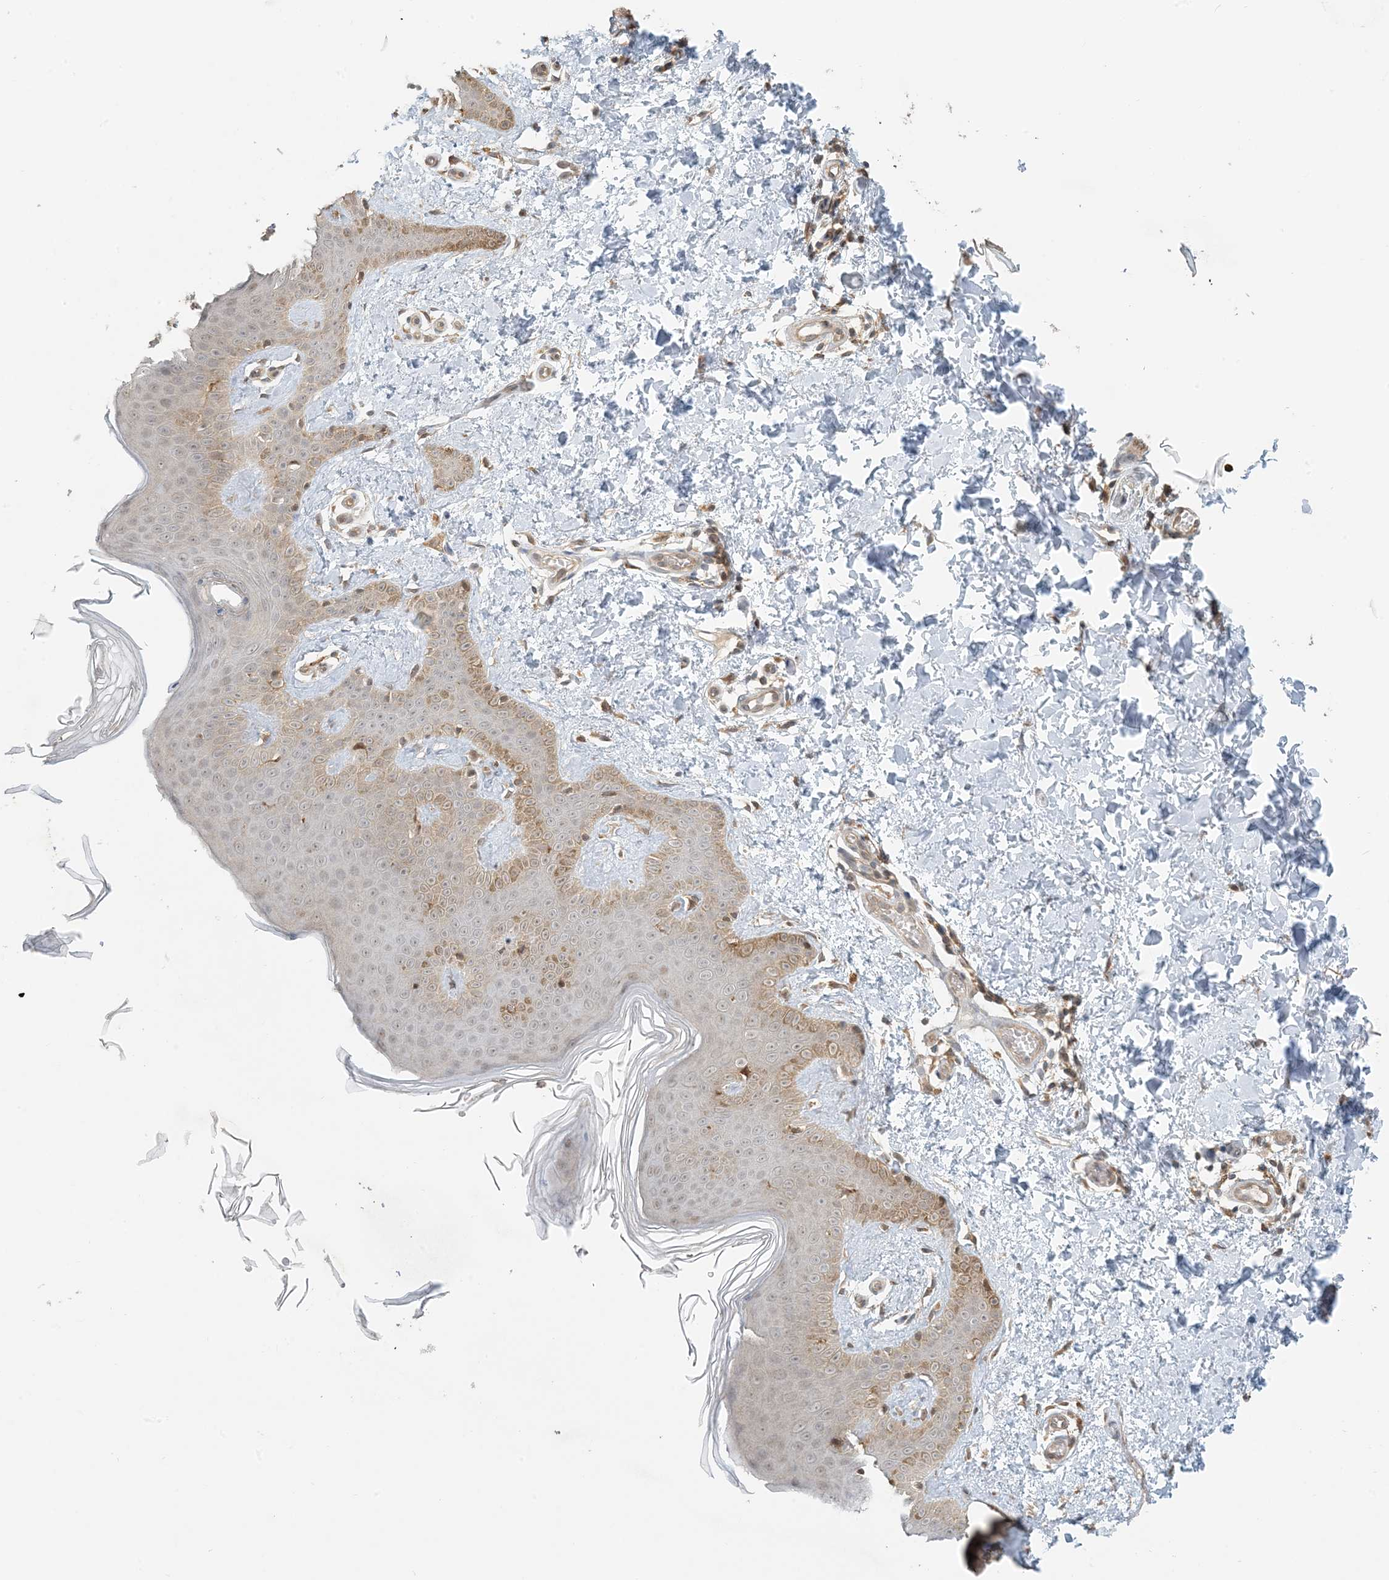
{"staining": {"intensity": "moderate", "quantity": ">75%", "location": "cytoplasmic/membranous"}, "tissue": "skin", "cell_type": "Fibroblasts", "image_type": "normal", "snomed": [{"axis": "morphology", "description": "Normal tissue, NOS"}, {"axis": "topography", "description": "Skin"}], "caption": "Brown immunohistochemical staining in benign human skin exhibits moderate cytoplasmic/membranous positivity in about >75% of fibroblasts. (DAB IHC, brown staining for protein, blue staining for nuclei).", "gene": "OBI1", "patient": {"sex": "male", "age": 36}}